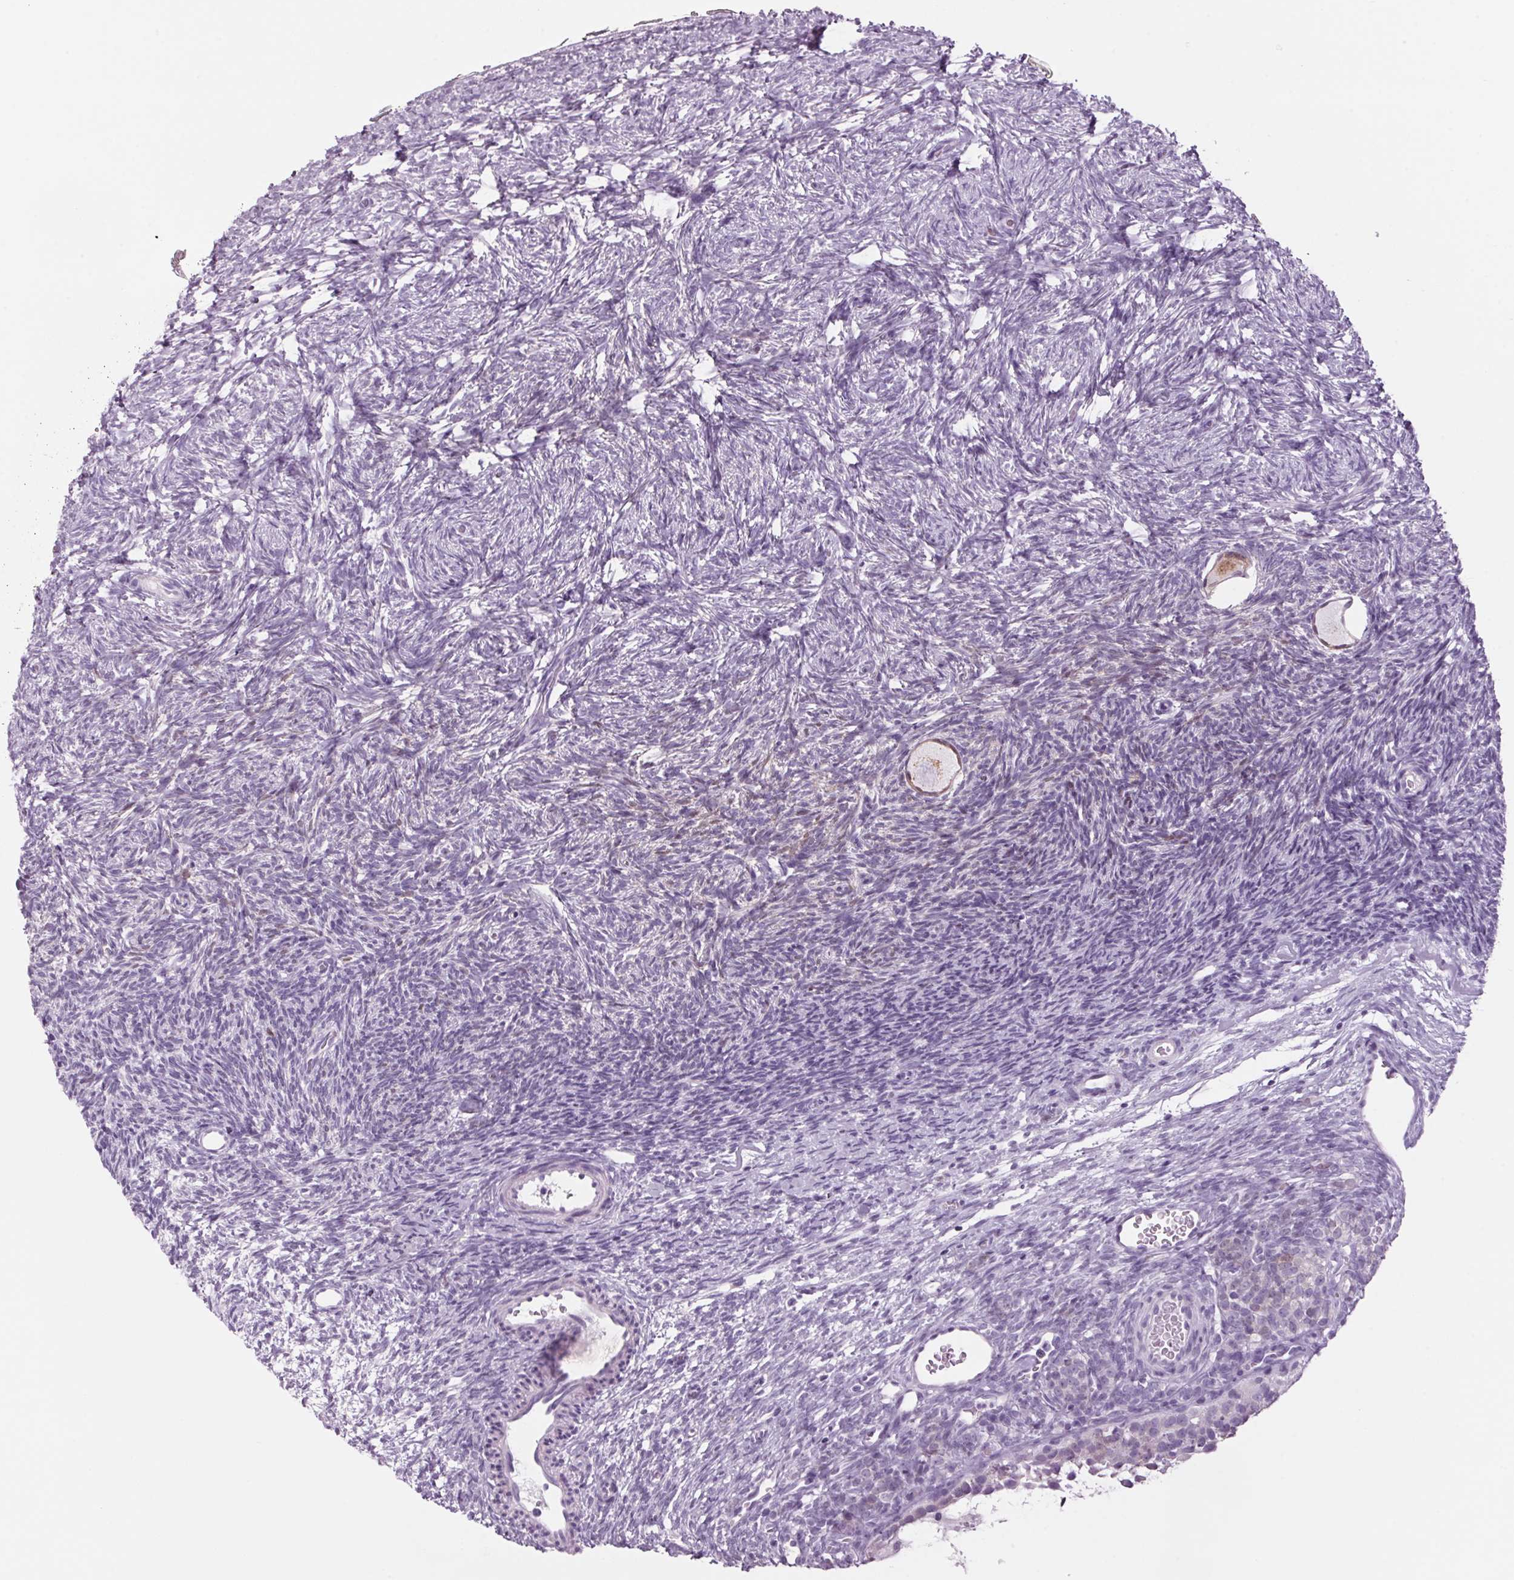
{"staining": {"intensity": "weak", "quantity": "25%-75%", "location": "cytoplasmic/membranous"}, "tissue": "ovary", "cell_type": "Follicle cells", "image_type": "normal", "snomed": [{"axis": "morphology", "description": "Normal tissue, NOS"}, {"axis": "topography", "description": "Ovary"}], "caption": "Immunohistochemistry staining of normal ovary, which displays low levels of weak cytoplasmic/membranous staining in approximately 25%-75% of follicle cells indicating weak cytoplasmic/membranous protein expression. The staining was performed using DAB (3,3'-diaminobenzidine) (brown) for protein detection and nuclei were counterstained in hematoxylin (blue).", "gene": "PPP1R1A", "patient": {"sex": "female", "age": 34}}